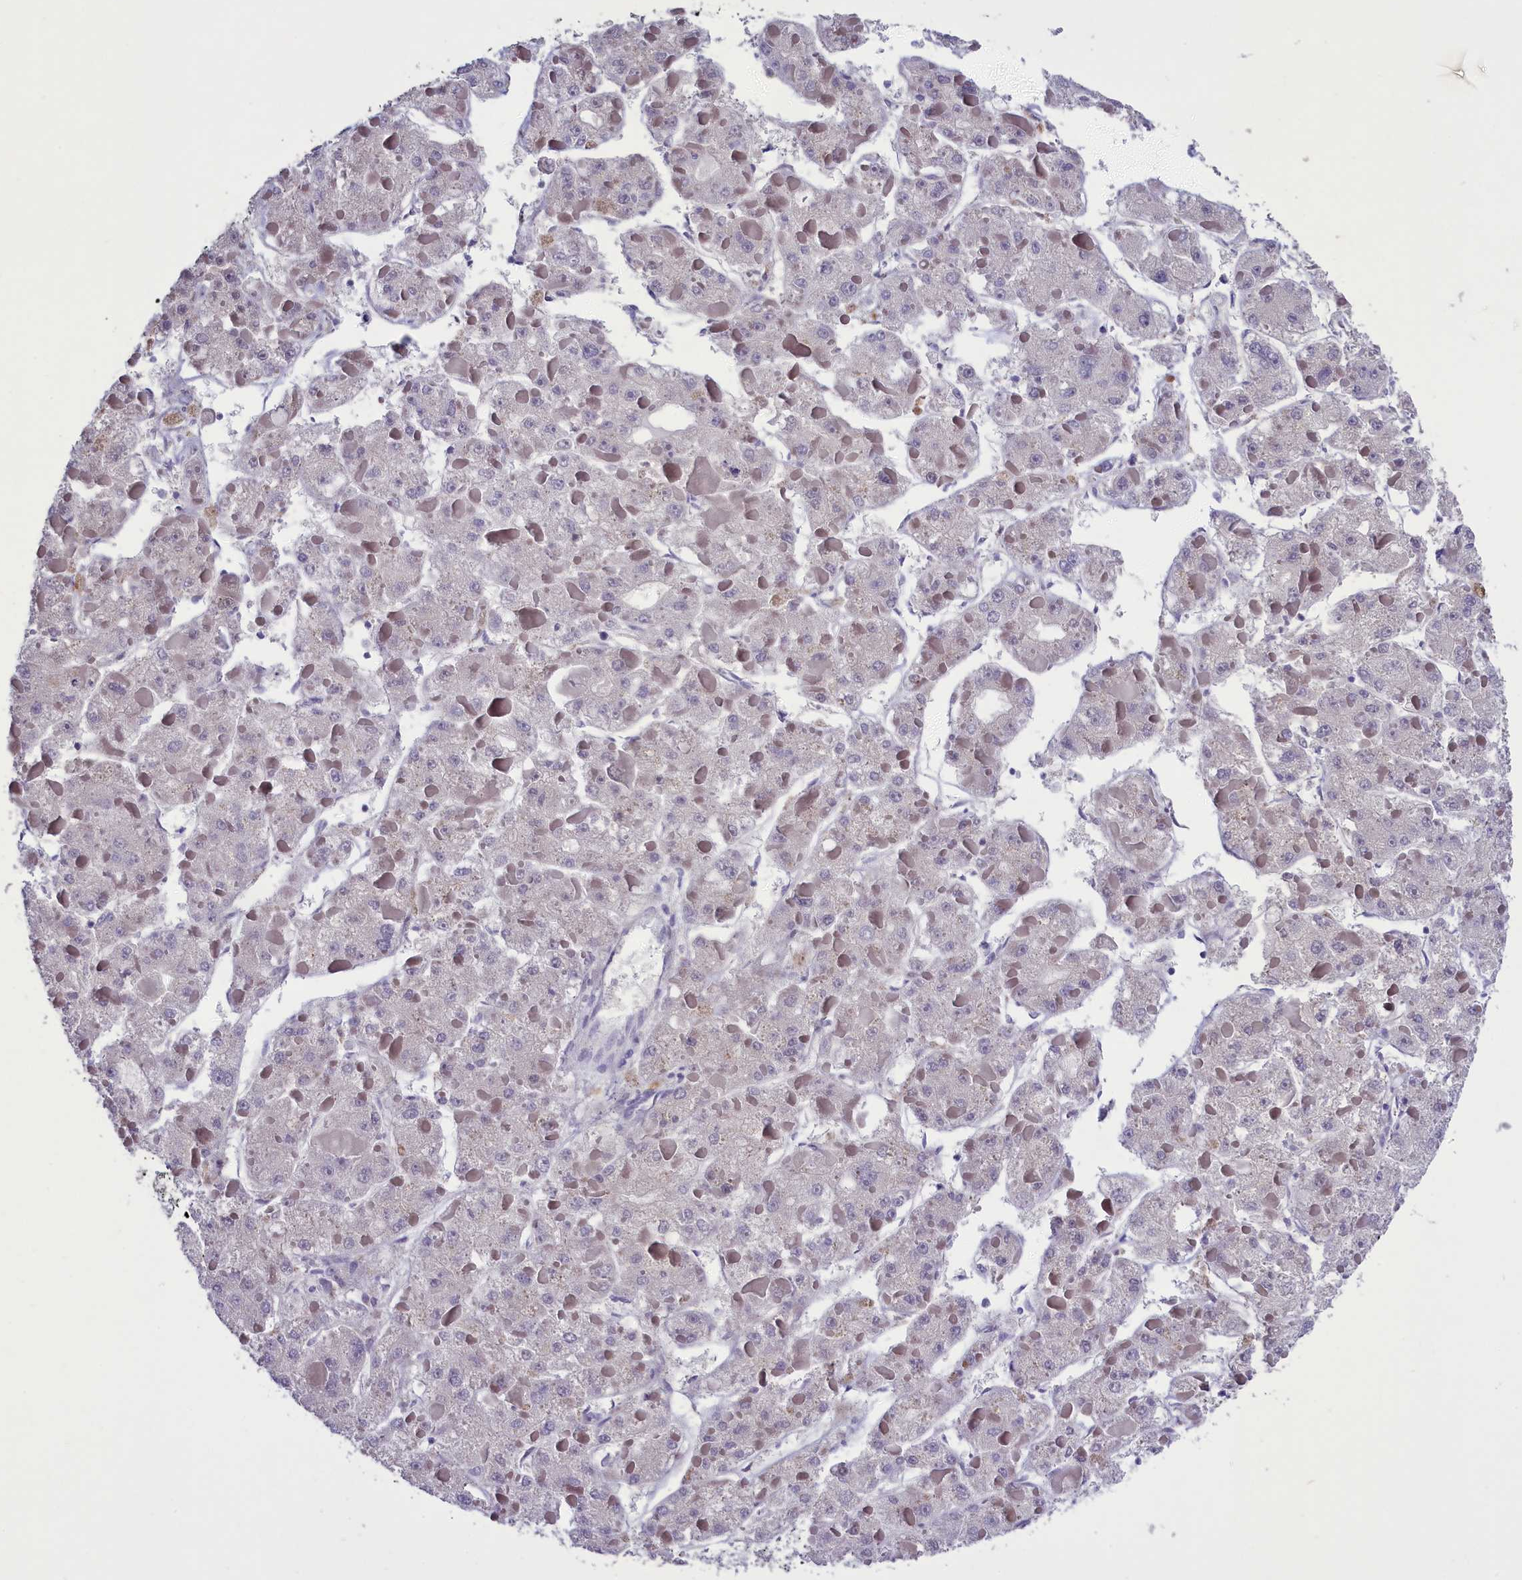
{"staining": {"intensity": "negative", "quantity": "none", "location": "none"}, "tissue": "liver cancer", "cell_type": "Tumor cells", "image_type": "cancer", "snomed": [{"axis": "morphology", "description": "Carcinoma, Hepatocellular, NOS"}, {"axis": "topography", "description": "Liver"}], "caption": "Protein analysis of liver hepatocellular carcinoma demonstrates no significant positivity in tumor cells.", "gene": "ENPP6", "patient": {"sex": "female", "age": 73}}